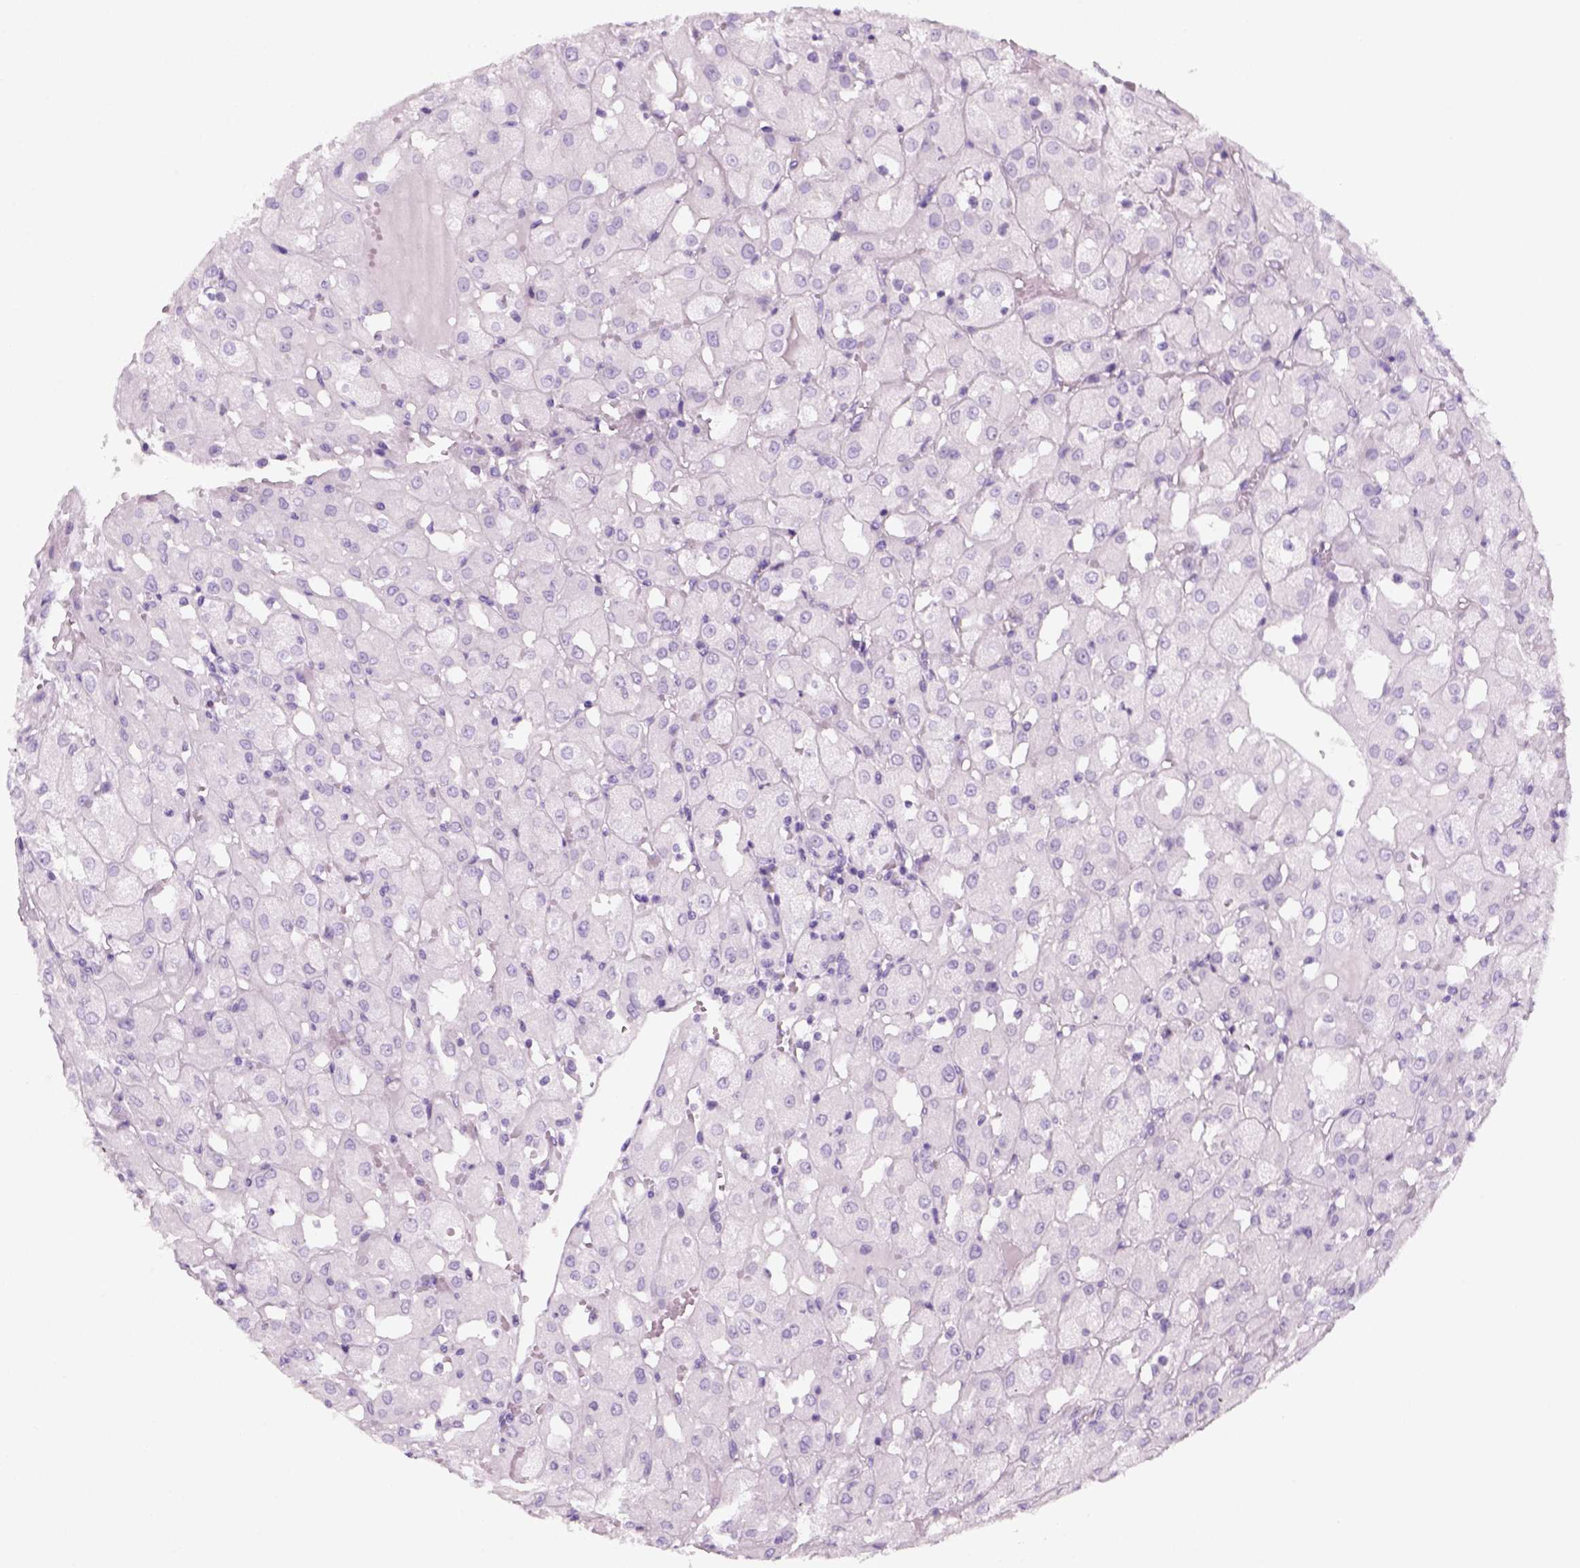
{"staining": {"intensity": "negative", "quantity": "none", "location": "none"}, "tissue": "renal cancer", "cell_type": "Tumor cells", "image_type": "cancer", "snomed": [{"axis": "morphology", "description": "Adenocarcinoma, NOS"}, {"axis": "topography", "description": "Kidney"}], "caption": "Renal adenocarcinoma was stained to show a protein in brown. There is no significant positivity in tumor cells.", "gene": "KRTAP11-1", "patient": {"sex": "male", "age": 72}}